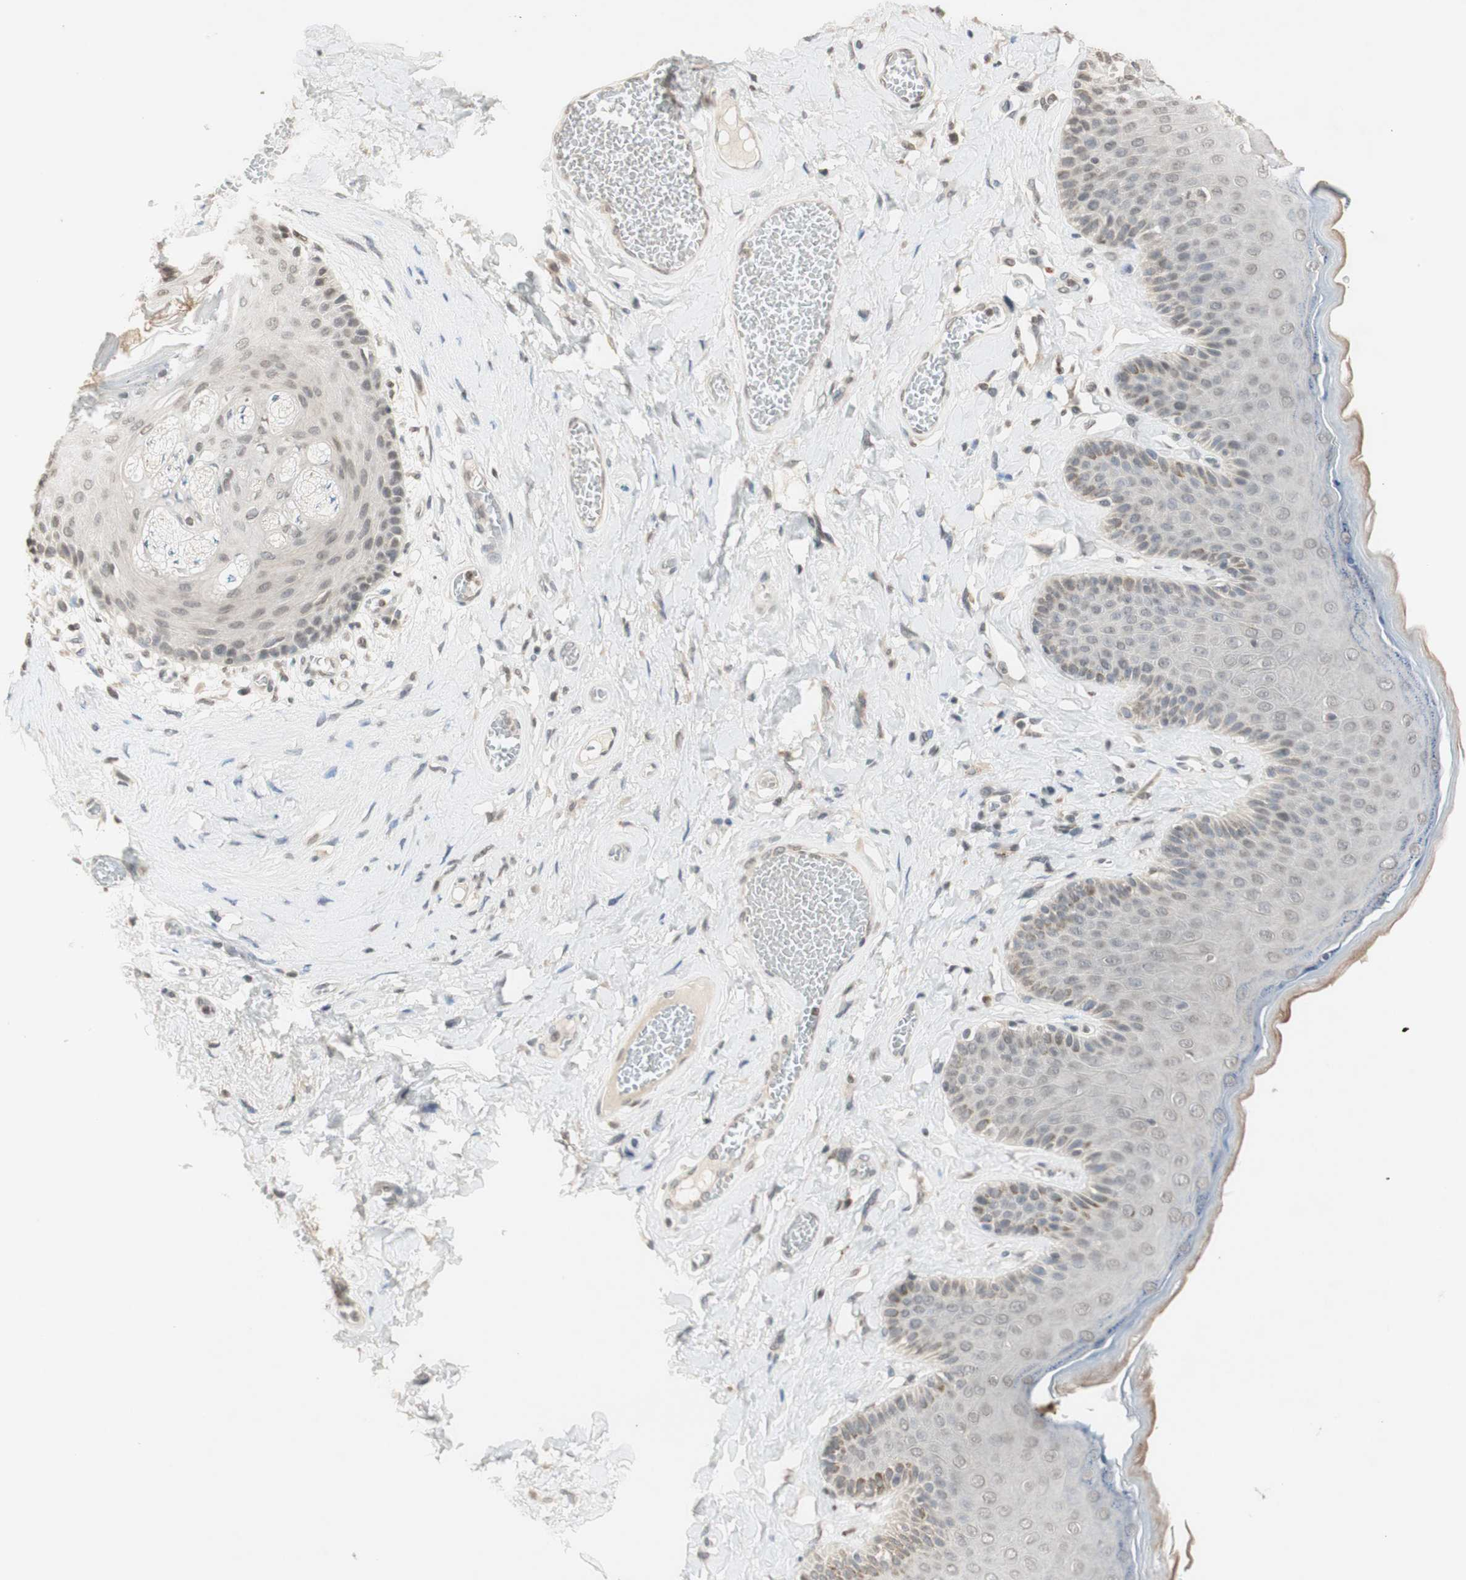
{"staining": {"intensity": "negative", "quantity": "none", "location": "none"}, "tissue": "skin", "cell_type": "Epidermal cells", "image_type": "normal", "snomed": [{"axis": "morphology", "description": "Normal tissue, NOS"}, {"axis": "topography", "description": "Anal"}], "caption": "A high-resolution micrograph shows immunohistochemistry staining of benign skin, which shows no significant expression in epidermal cells.", "gene": "GLI1", "patient": {"sex": "male", "age": 69}}